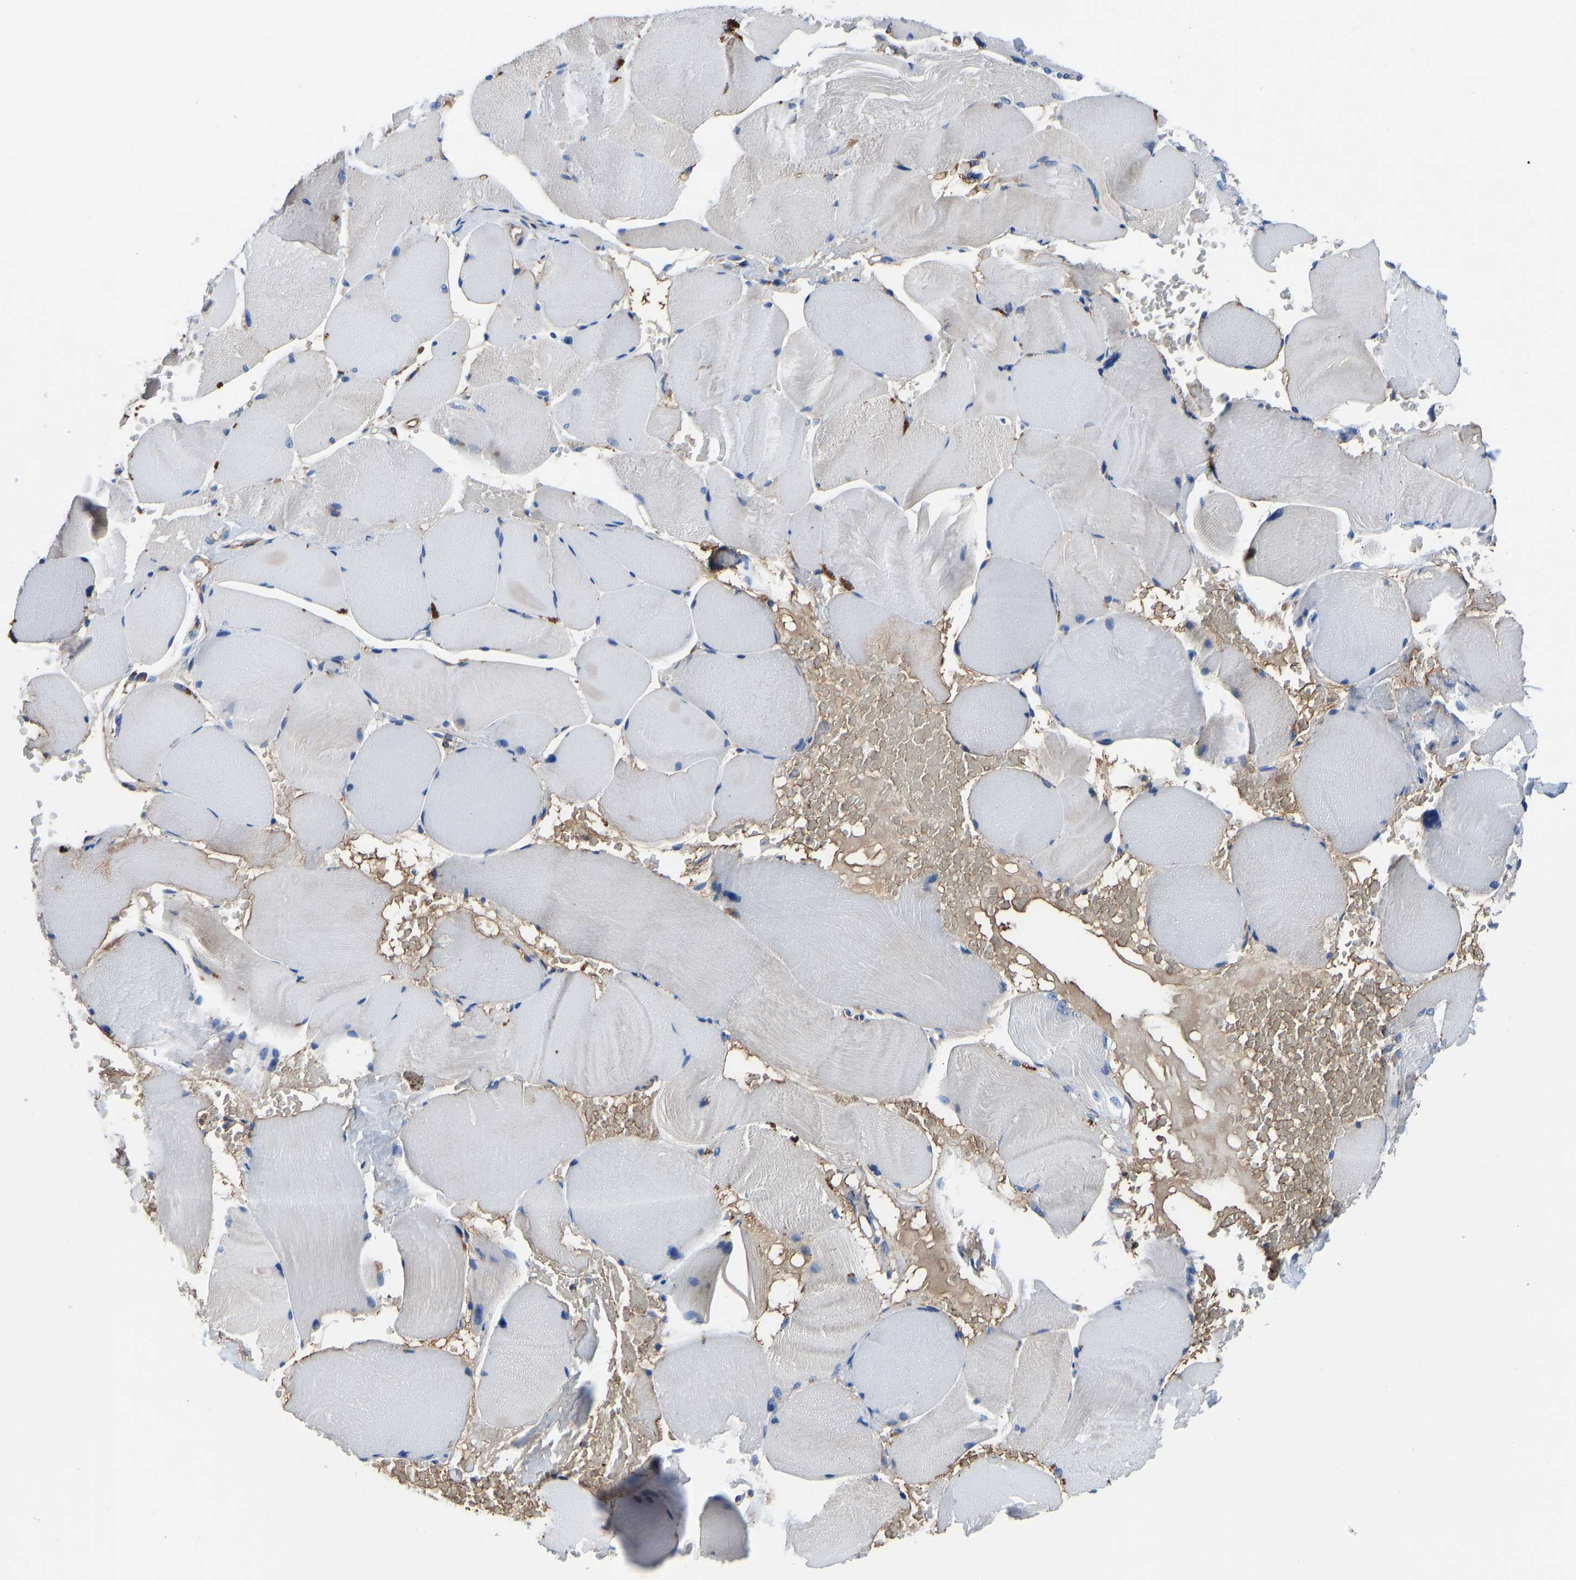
{"staining": {"intensity": "negative", "quantity": "none", "location": "none"}, "tissue": "skeletal muscle", "cell_type": "Myocytes", "image_type": "normal", "snomed": [{"axis": "morphology", "description": "Normal tissue, NOS"}, {"axis": "topography", "description": "Skin"}, {"axis": "topography", "description": "Skeletal muscle"}], "caption": "Protein analysis of benign skeletal muscle displays no significant positivity in myocytes.", "gene": "HSPG2", "patient": {"sex": "male", "age": 83}}